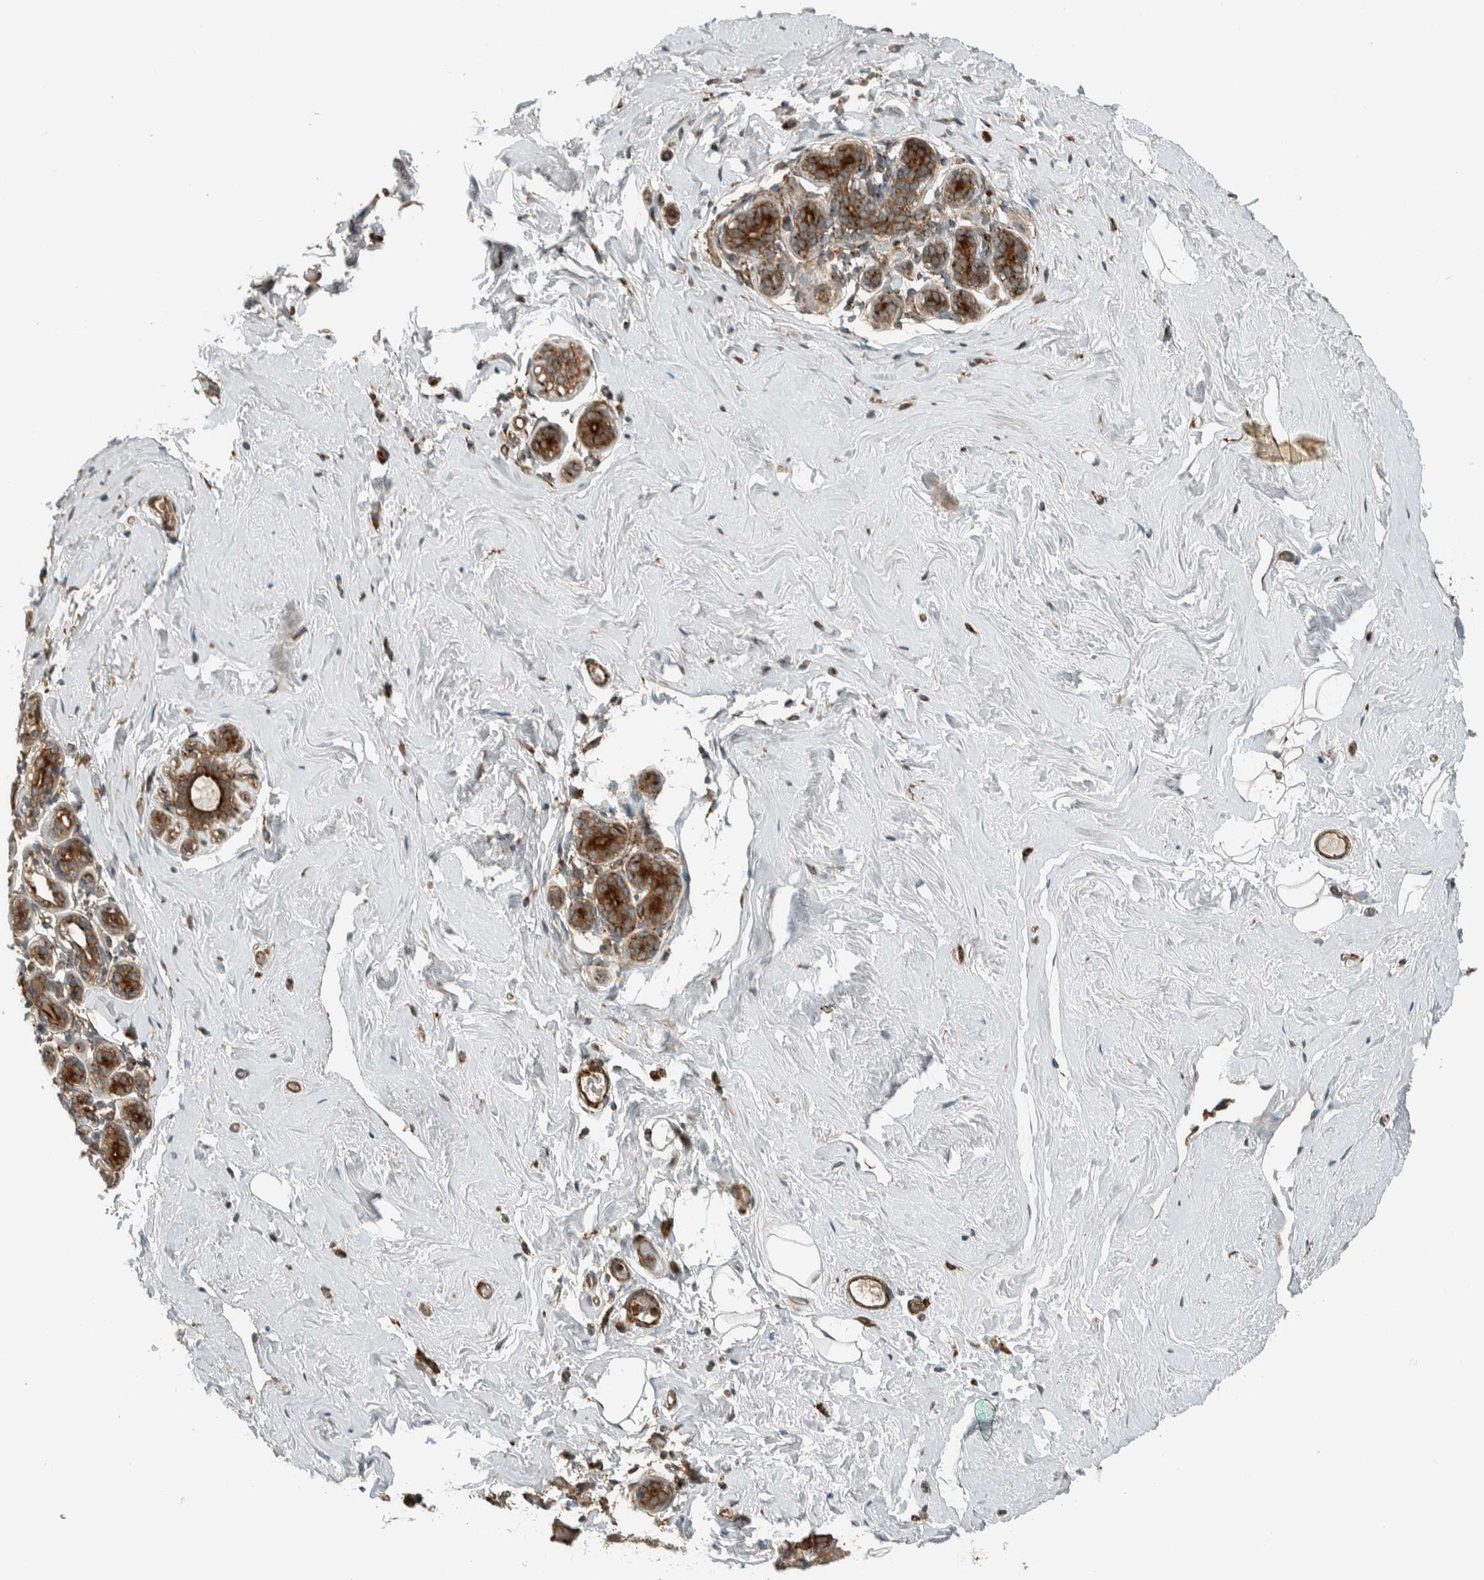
{"staining": {"intensity": "weak", "quantity": "<25%", "location": "cytoplasmic/membranous"}, "tissue": "breast", "cell_type": "Adipocytes", "image_type": "normal", "snomed": [{"axis": "morphology", "description": "Normal tissue, NOS"}, {"axis": "topography", "description": "Breast"}], "caption": "An IHC image of unremarkable breast is shown. There is no staining in adipocytes of breast.", "gene": "EXOC7", "patient": {"sex": "female", "age": 75}}